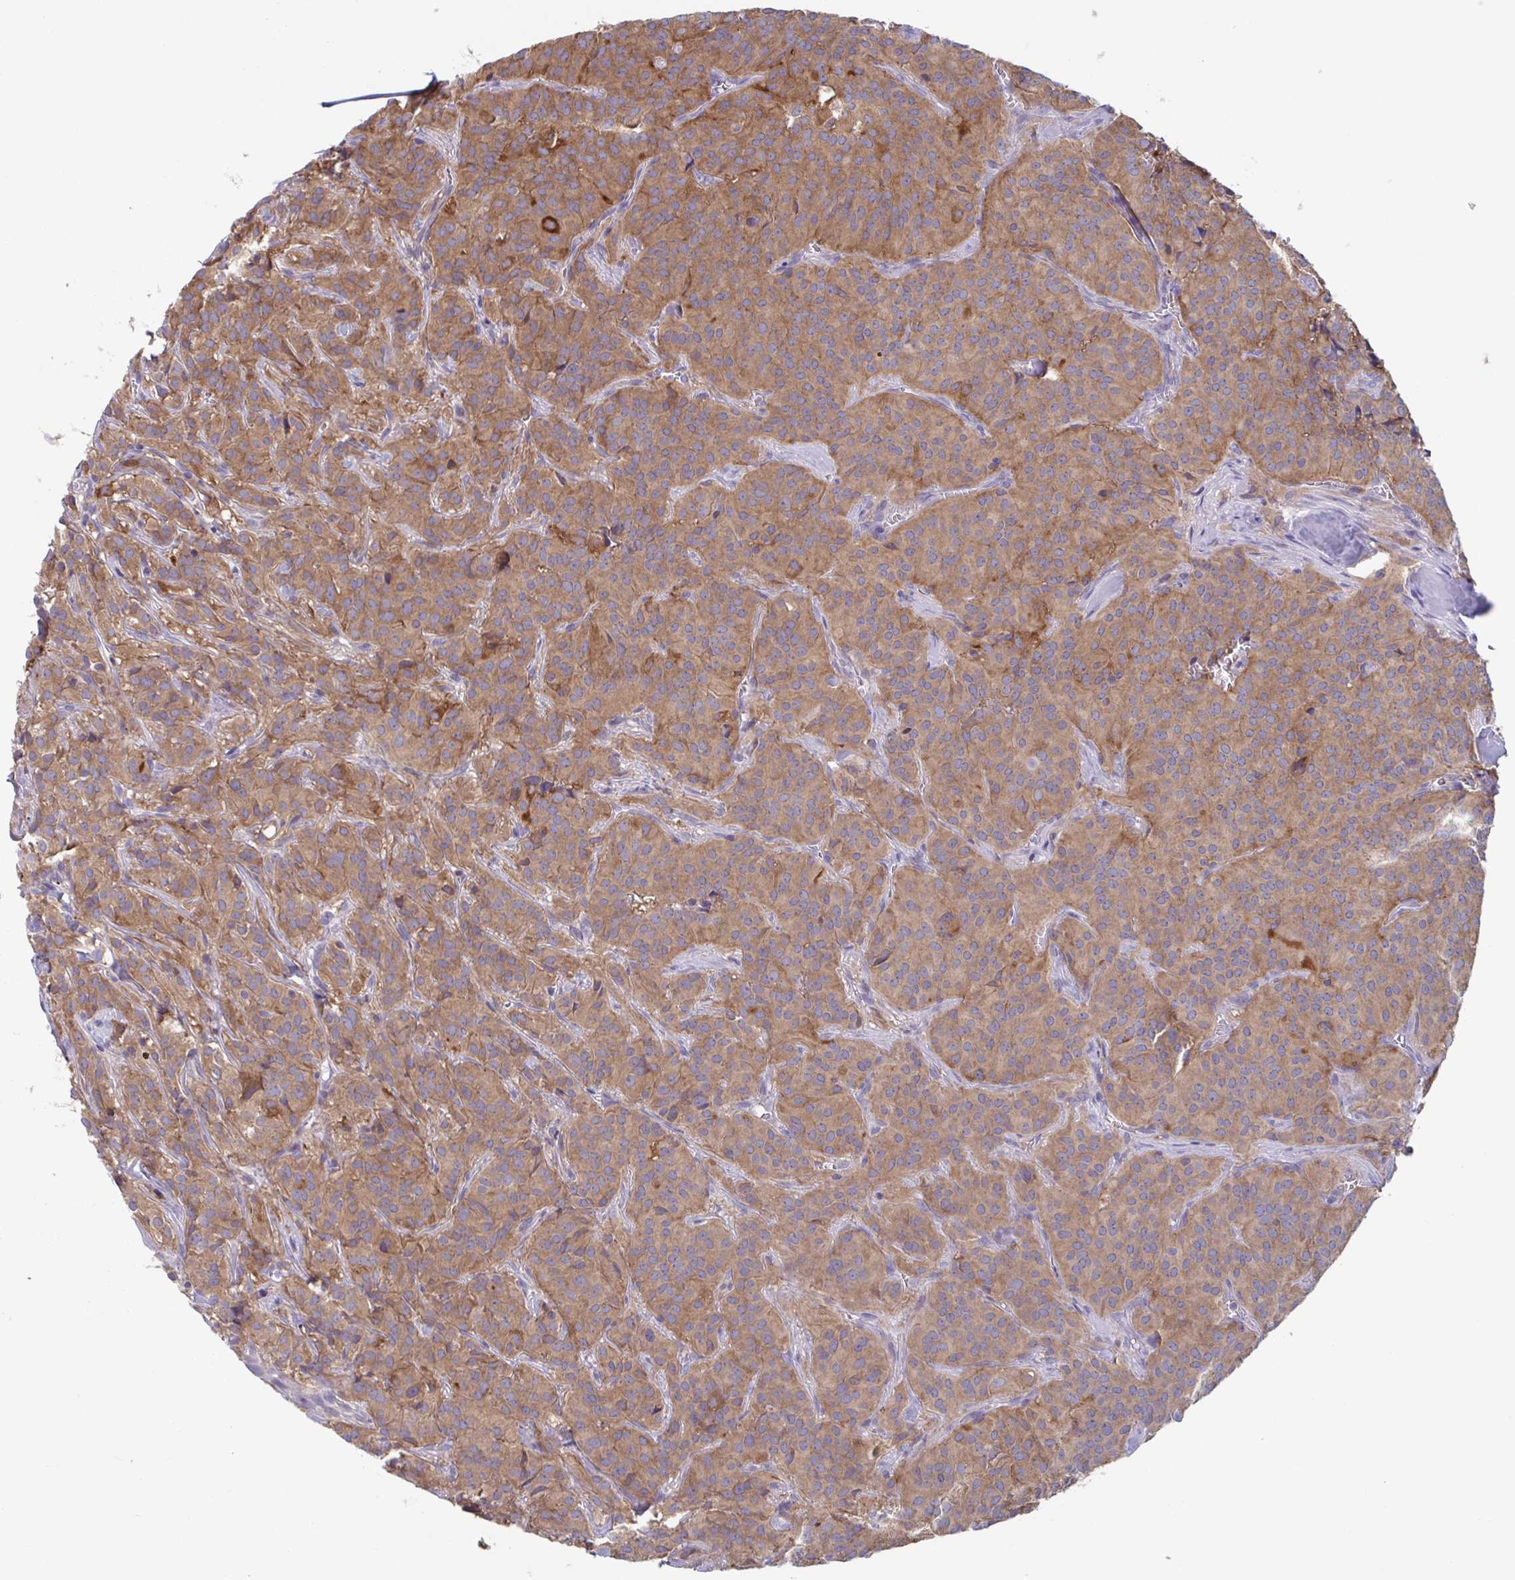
{"staining": {"intensity": "moderate", "quantity": ">75%", "location": "cytoplasmic/membranous"}, "tissue": "glioma", "cell_type": "Tumor cells", "image_type": "cancer", "snomed": [{"axis": "morphology", "description": "Glioma, malignant, Low grade"}, {"axis": "topography", "description": "Brain"}], "caption": "Low-grade glioma (malignant) stained with DAB immunohistochemistry (IHC) demonstrates medium levels of moderate cytoplasmic/membranous staining in approximately >75% of tumor cells. (DAB (3,3'-diaminobenzidine) IHC with brightfield microscopy, high magnification).", "gene": "NIPSNAP1", "patient": {"sex": "male", "age": 42}}